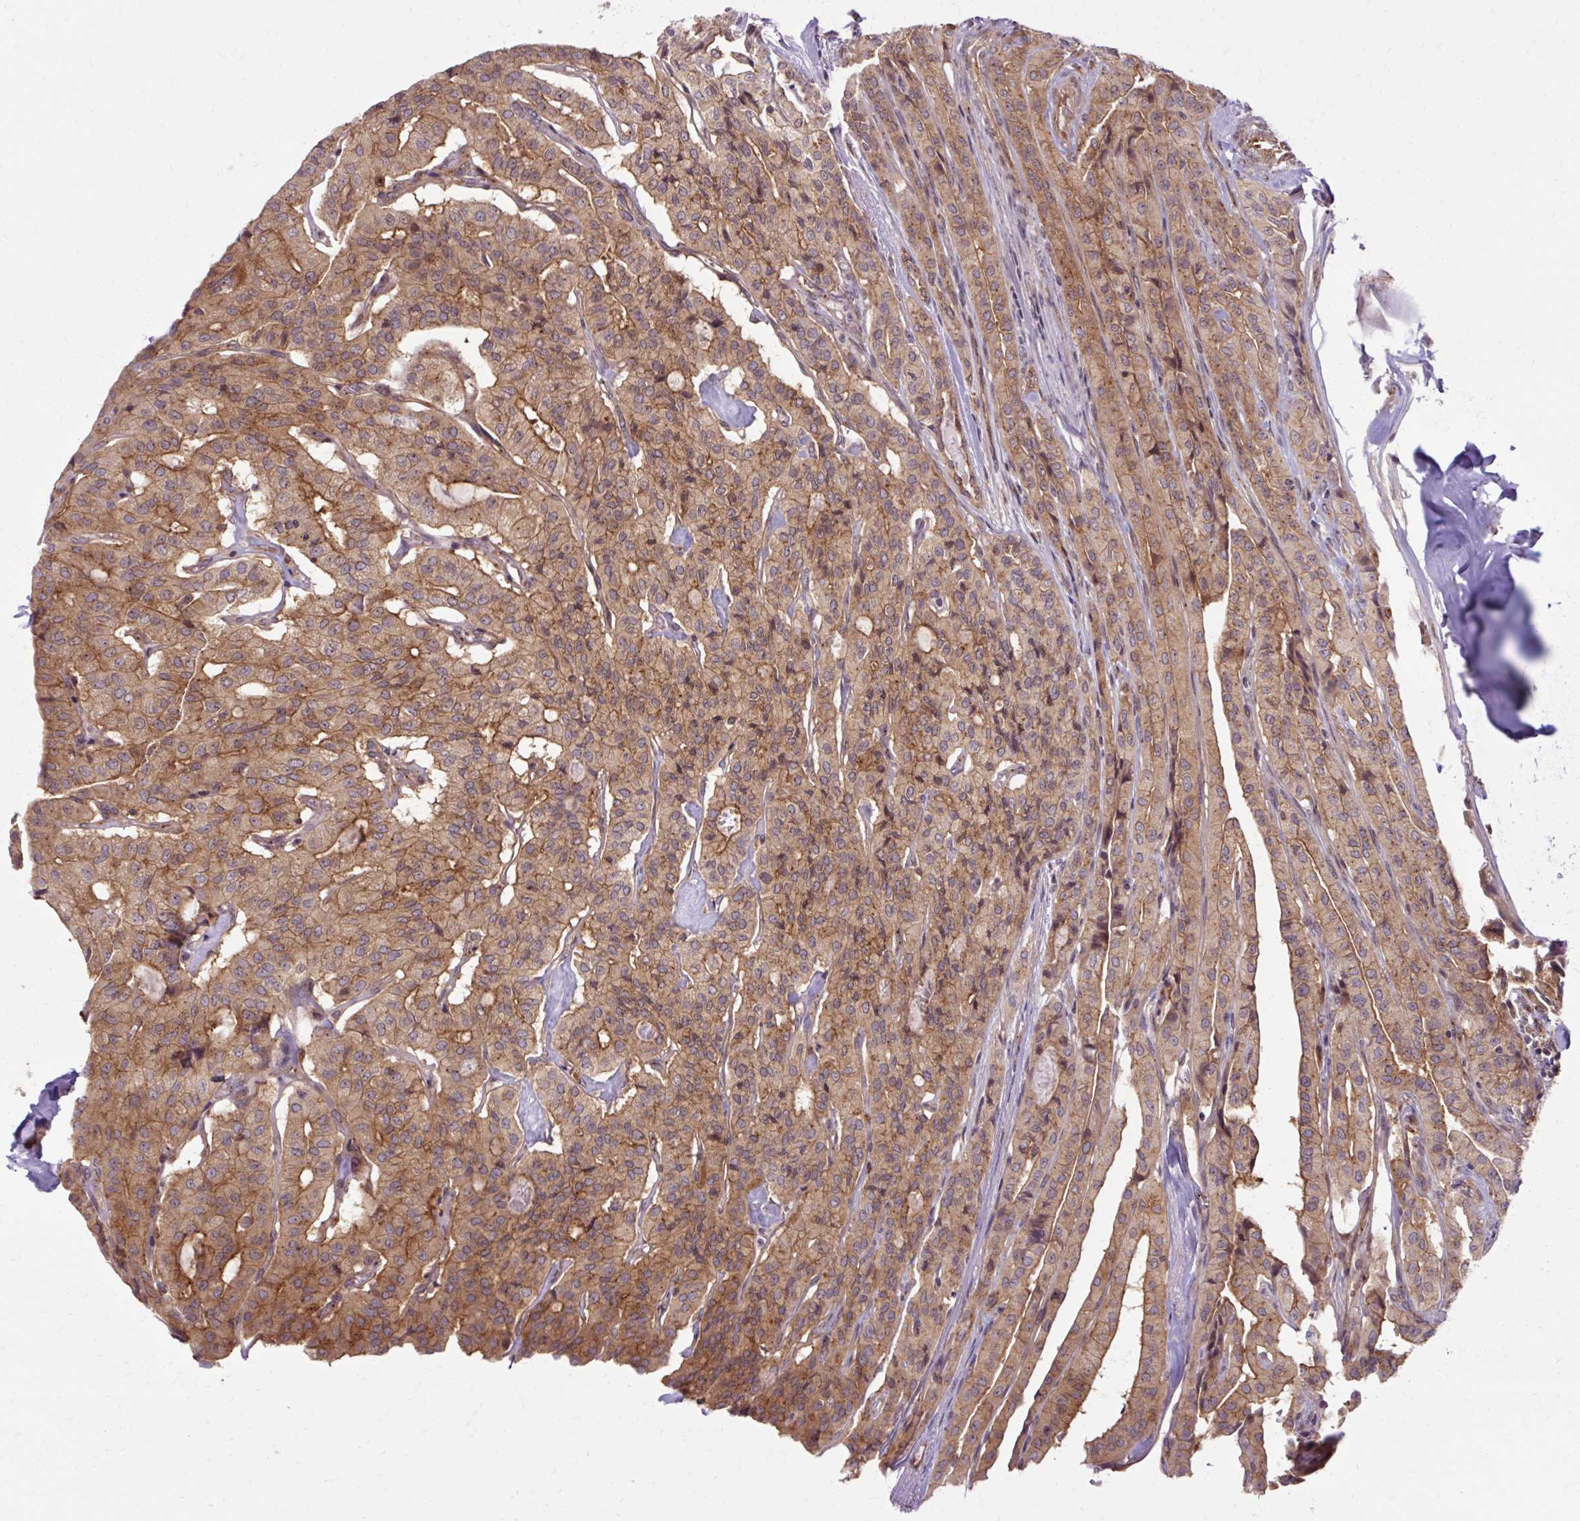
{"staining": {"intensity": "moderate", "quantity": ">75%", "location": "cytoplasmic/membranous"}, "tissue": "thyroid cancer", "cell_type": "Tumor cells", "image_type": "cancer", "snomed": [{"axis": "morphology", "description": "Papillary adenocarcinoma, NOS"}, {"axis": "topography", "description": "Thyroid gland"}], "caption": "Immunohistochemical staining of papillary adenocarcinoma (thyroid) displays medium levels of moderate cytoplasmic/membranous protein expression in about >75% of tumor cells. (IHC, brightfield microscopy, high magnification).", "gene": "MZT2B", "patient": {"sex": "female", "age": 59}}